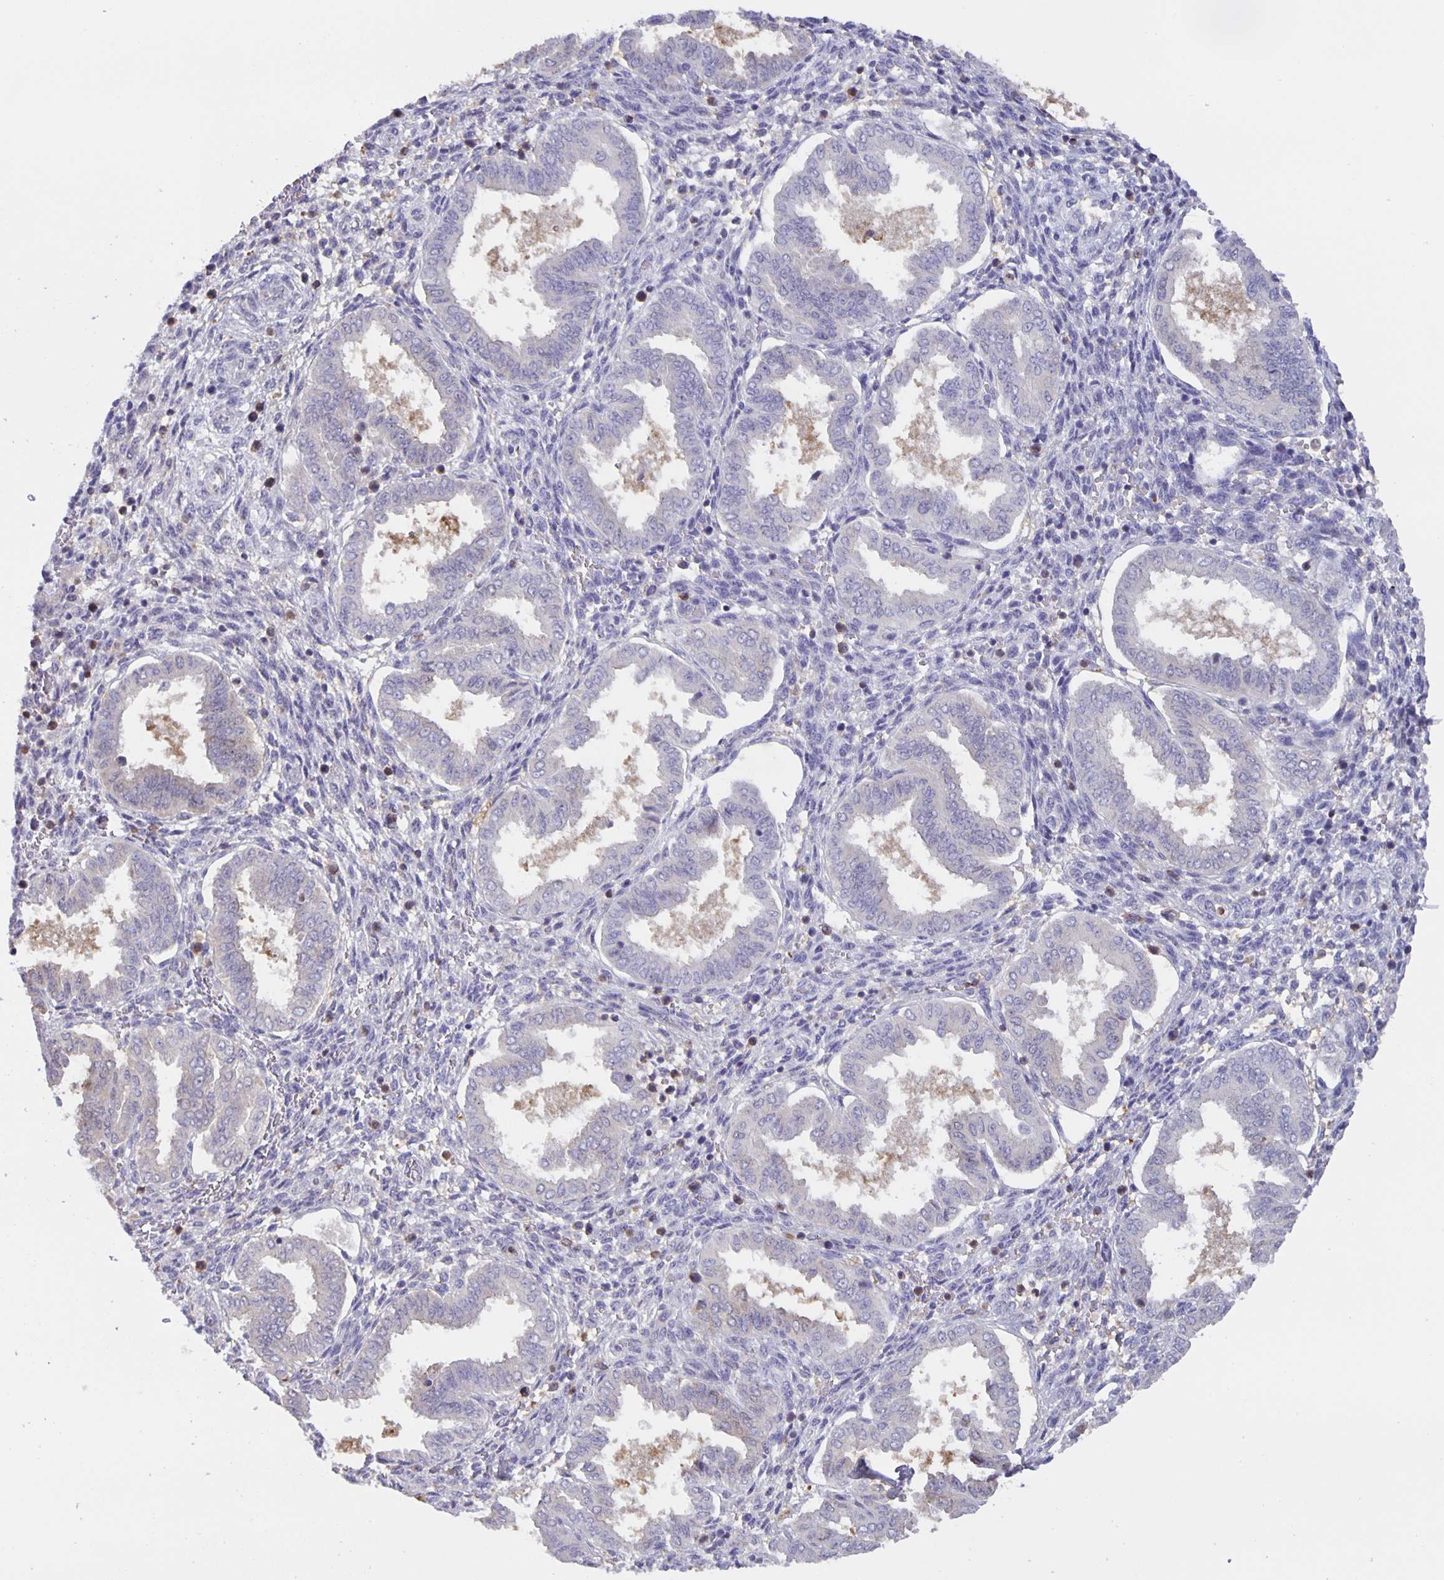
{"staining": {"intensity": "negative", "quantity": "none", "location": "none"}, "tissue": "endometrium", "cell_type": "Cells in endometrial stroma", "image_type": "normal", "snomed": [{"axis": "morphology", "description": "Normal tissue, NOS"}, {"axis": "topography", "description": "Endometrium"}], "caption": "The IHC micrograph has no significant staining in cells in endometrial stroma of endometrium.", "gene": "MARCHF6", "patient": {"sex": "female", "age": 24}}